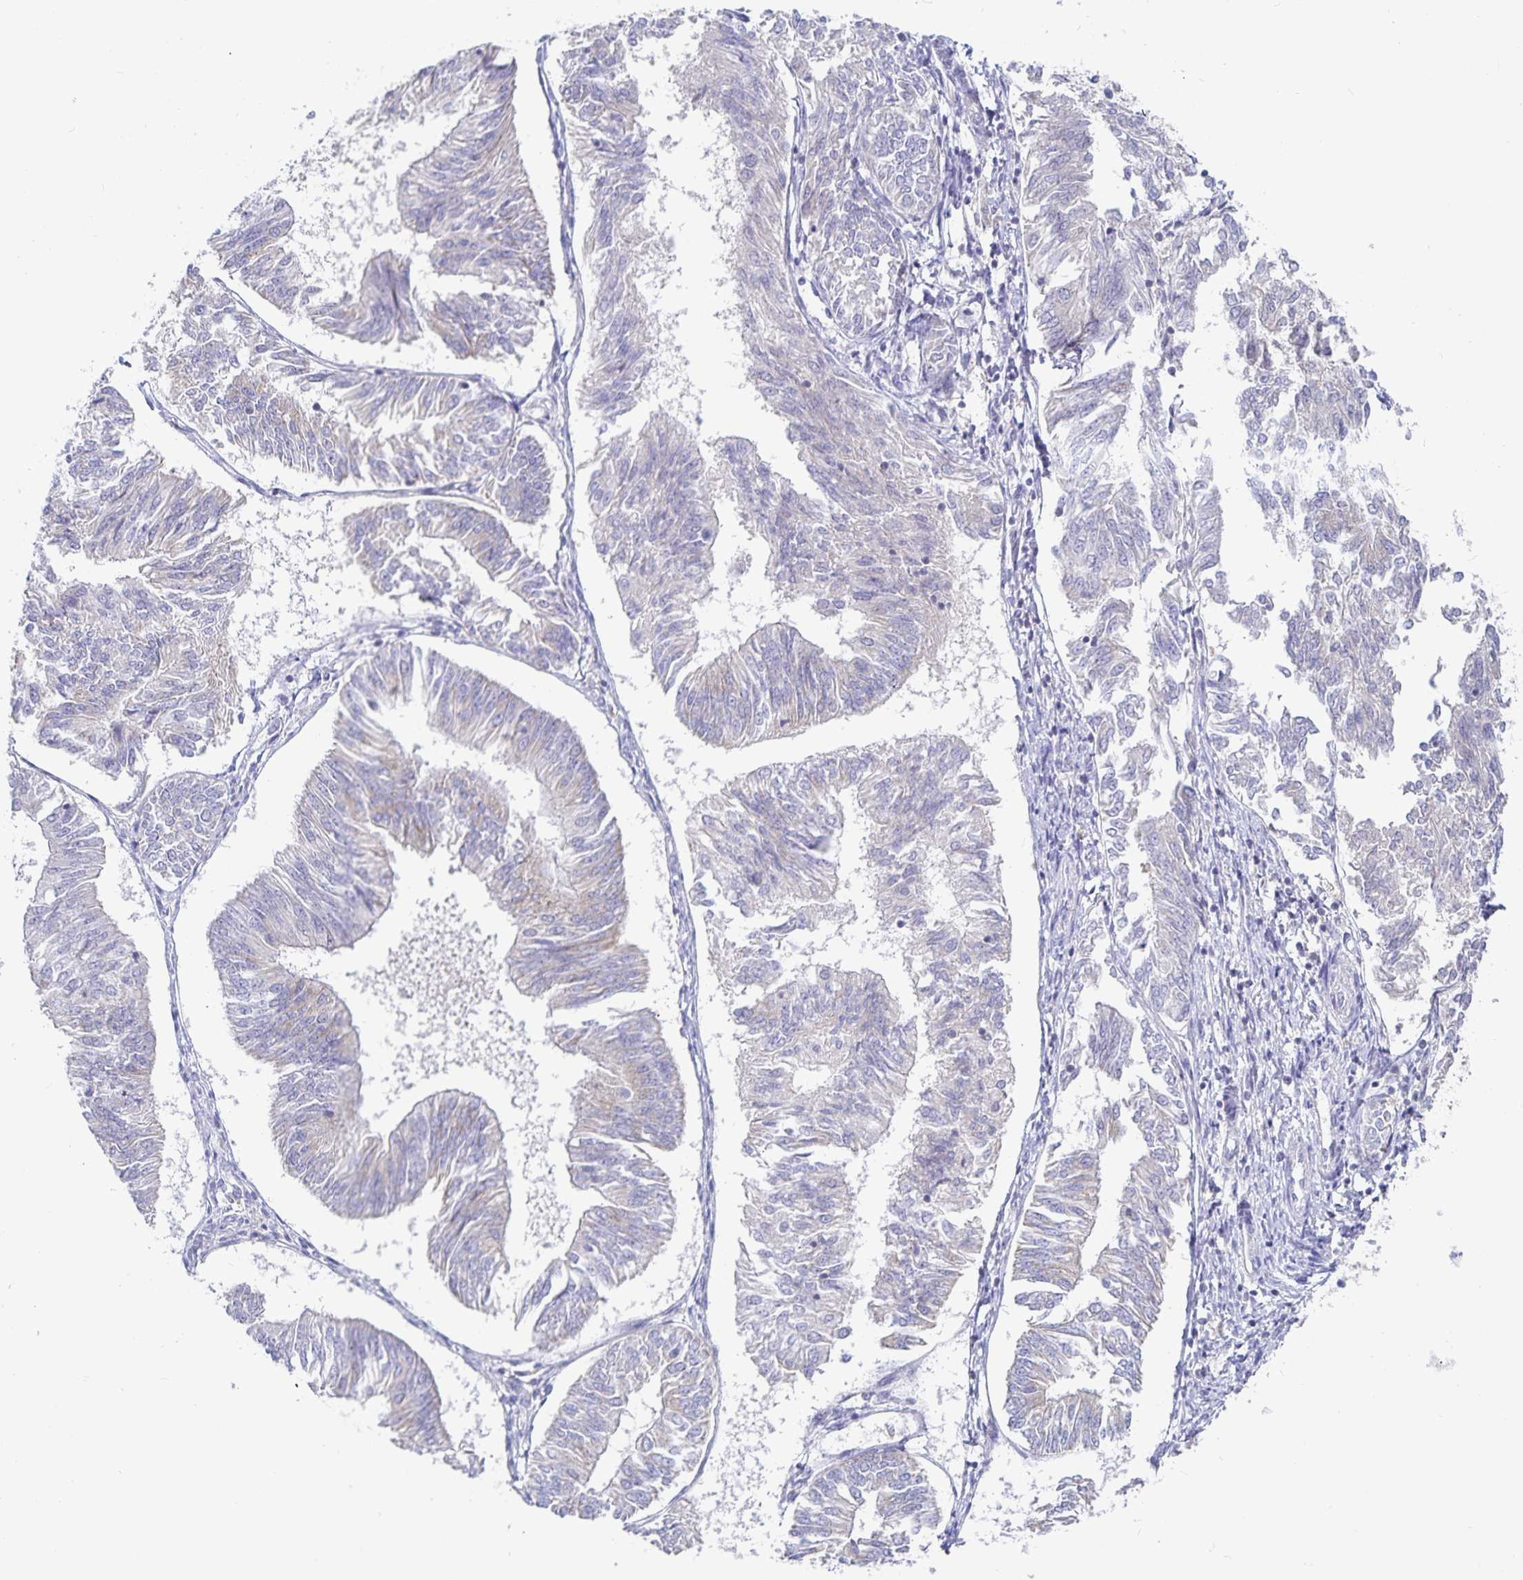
{"staining": {"intensity": "negative", "quantity": "none", "location": "none"}, "tissue": "endometrial cancer", "cell_type": "Tumor cells", "image_type": "cancer", "snomed": [{"axis": "morphology", "description": "Adenocarcinoma, NOS"}, {"axis": "topography", "description": "Endometrium"}], "caption": "Immunohistochemical staining of human endometrial adenocarcinoma shows no significant expression in tumor cells.", "gene": "PKHD1", "patient": {"sex": "female", "age": 58}}